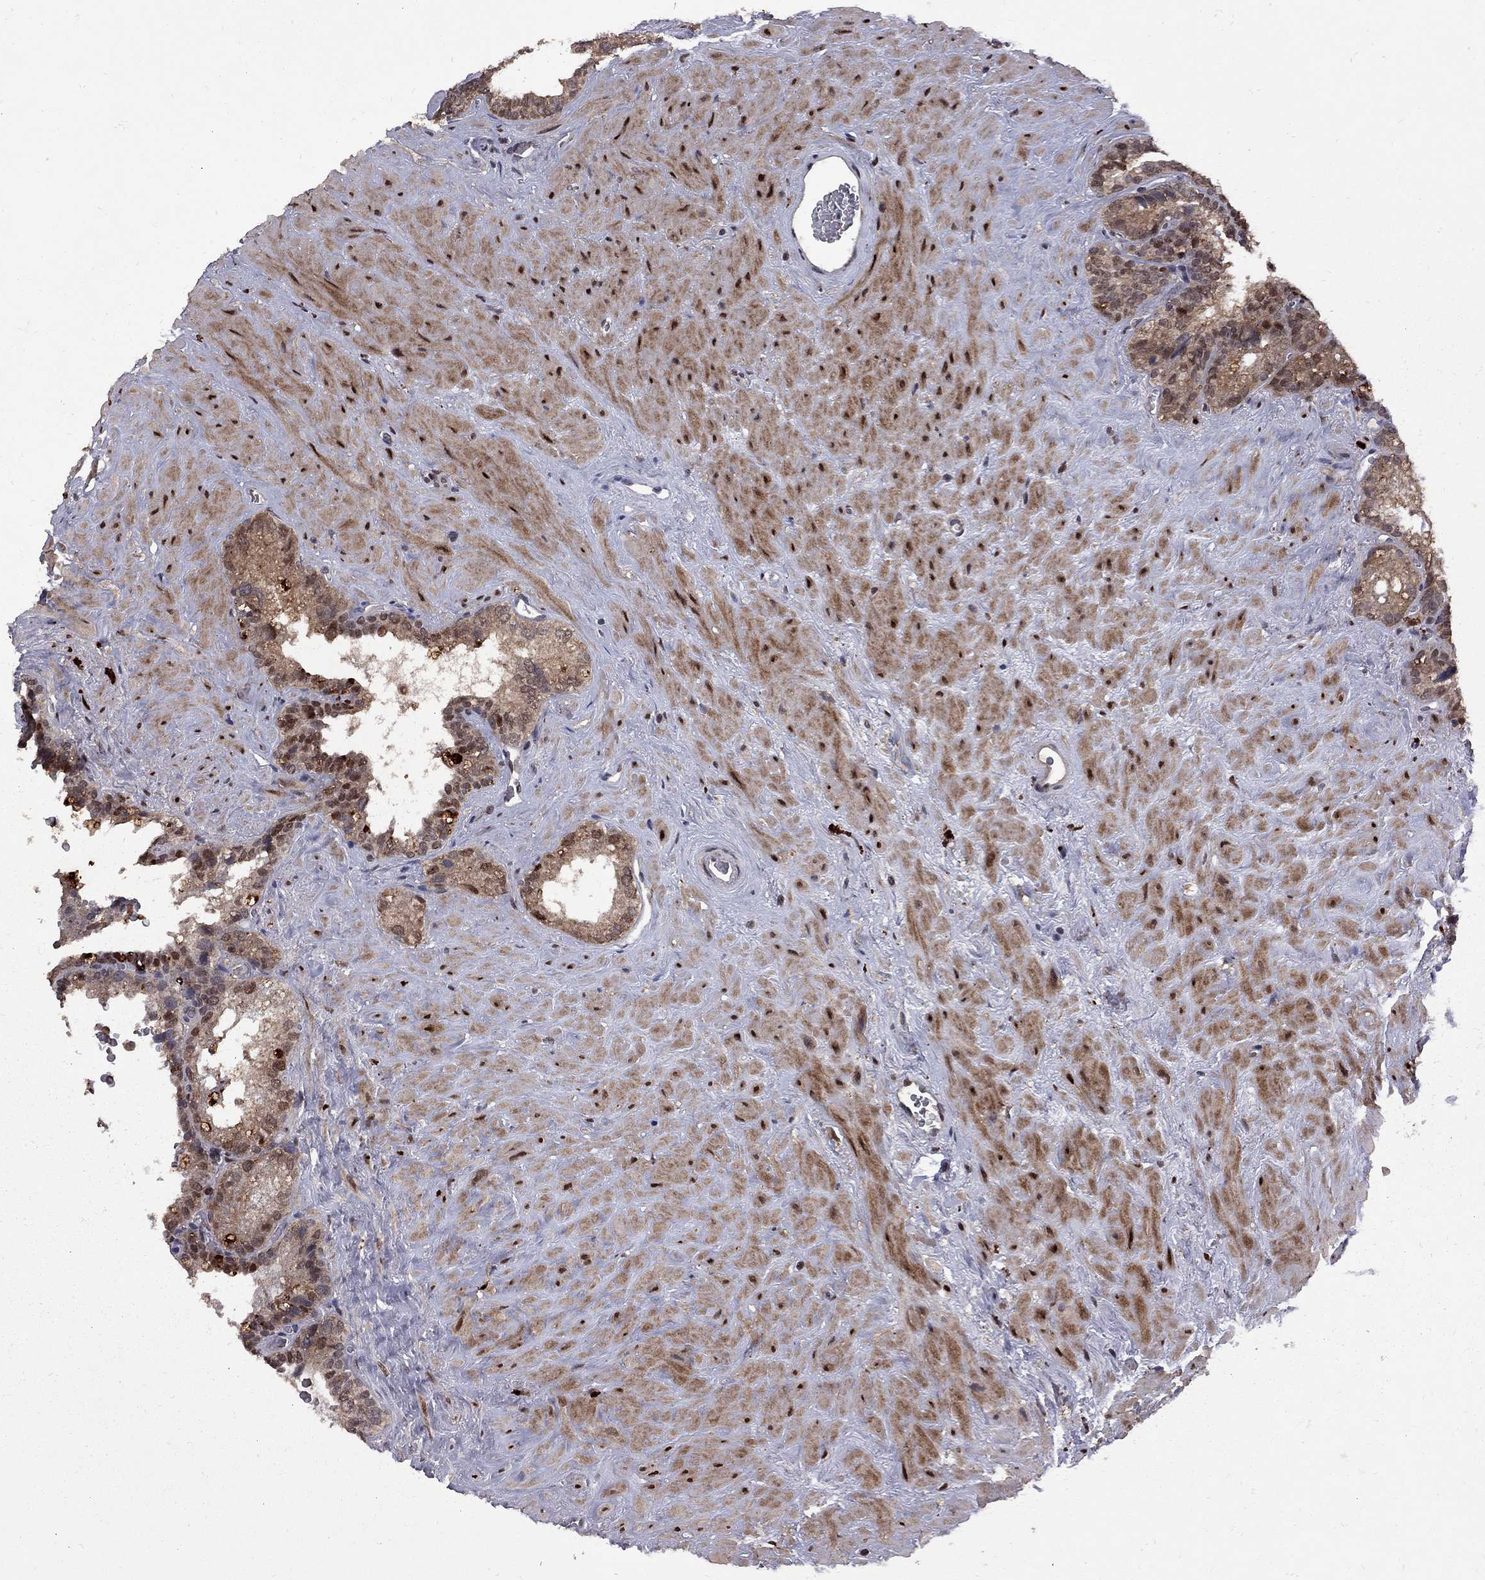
{"staining": {"intensity": "strong", "quantity": "<25%", "location": "cytoplasmic/membranous,nuclear"}, "tissue": "seminal vesicle", "cell_type": "Glandular cells", "image_type": "normal", "snomed": [{"axis": "morphology", "description": "Normal tissue, NOS"}, {"axis": "topography", "description": "Prostate"}, {"axis": "topography", "description": "Seminal veicle"}], "caption": "Immunohistochemical staining of benign seminal vesicle shows medium levels of strong cytoplasmic/membranous,nuclear expression in about <25% of glandular cells. (IHC, brightfield microscopy, high magnification).", "gene": "IPP", "patient": {"sex": "male", "age": 71}}